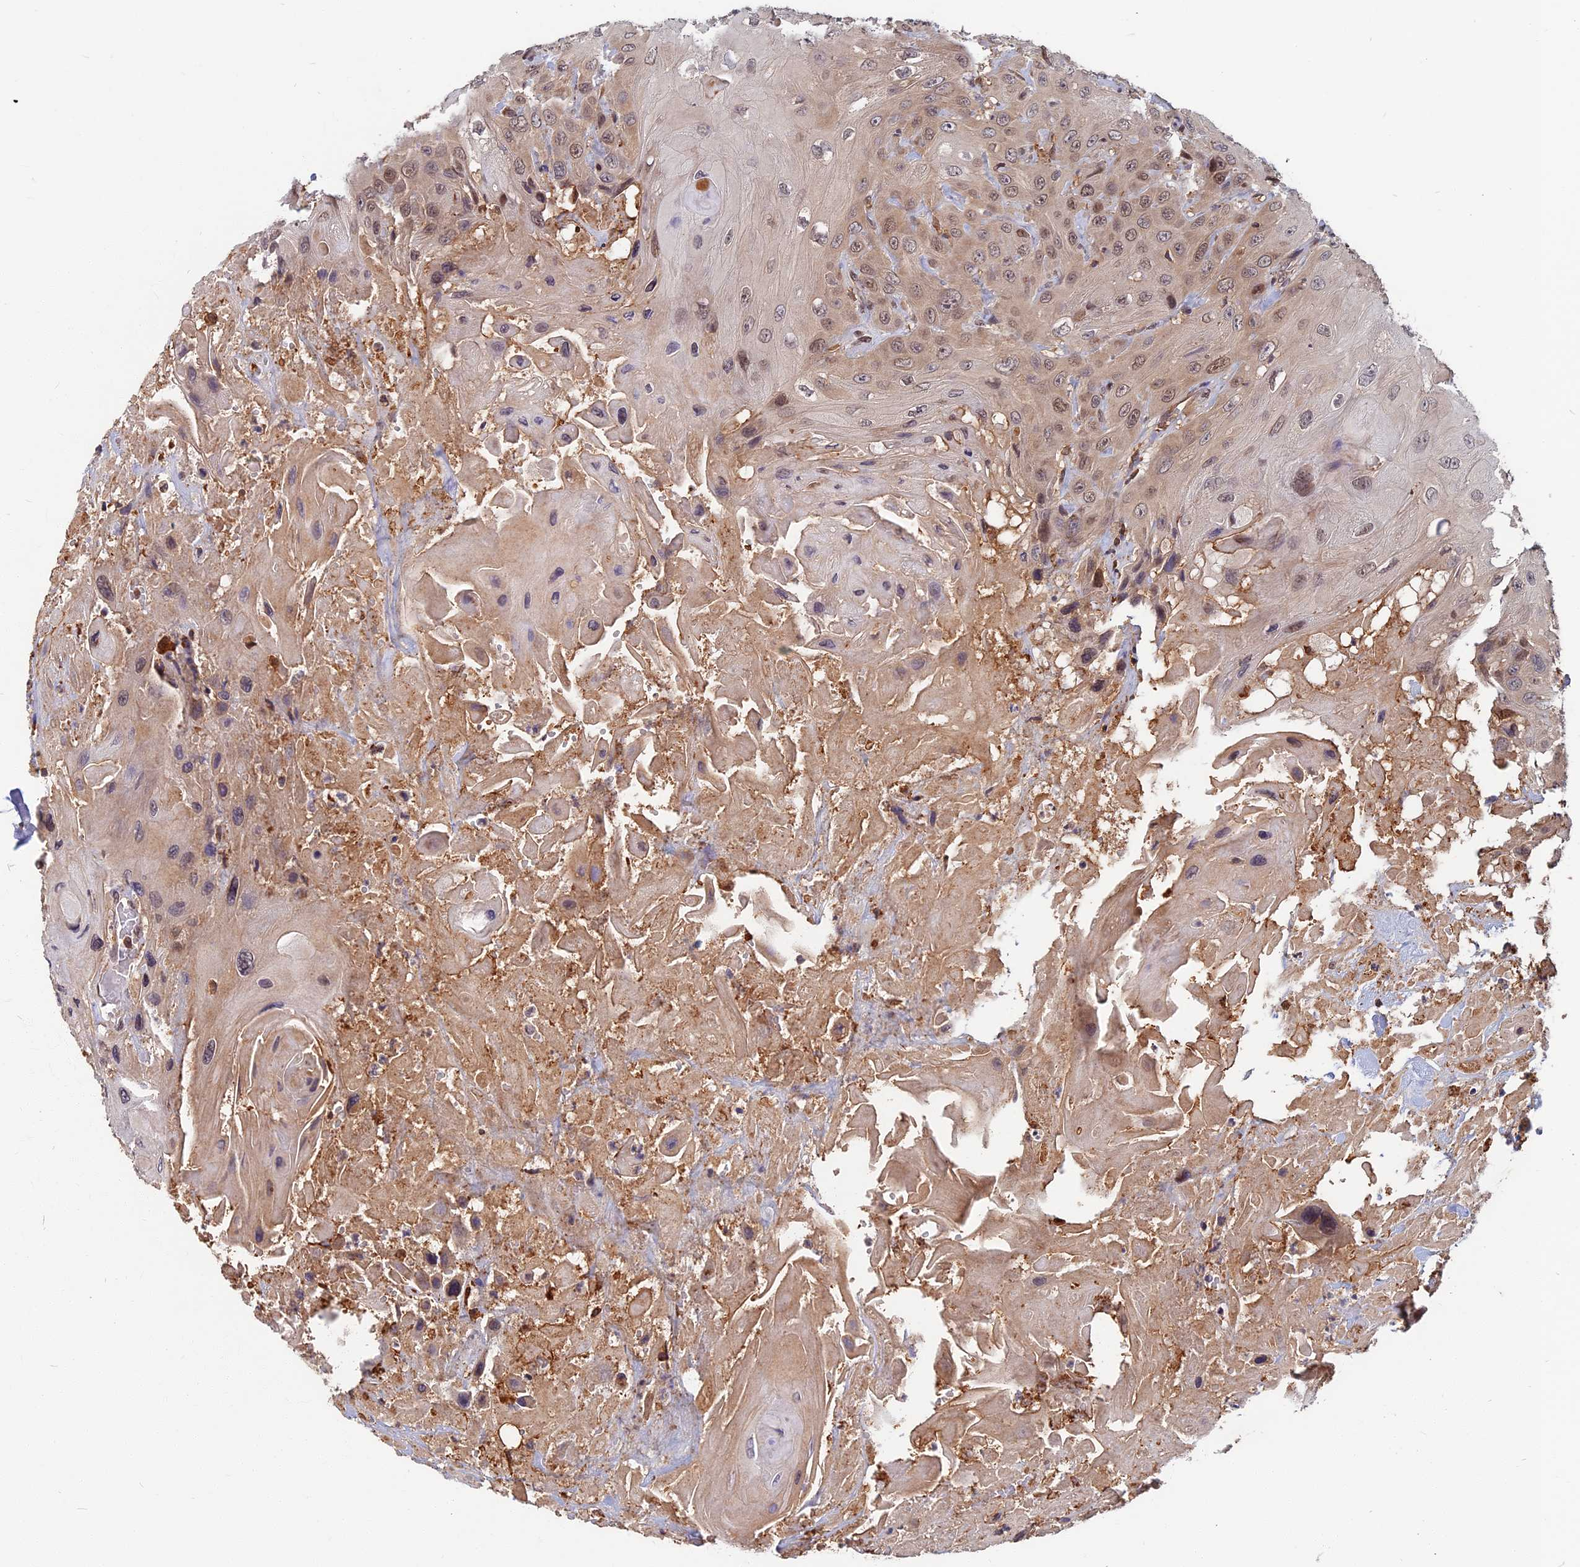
{"staining": {"intensity": "weak", "quantity": ">75%", "location": "cytoplasmic/membranous,nuclear"}, "tissue": "head and neck cancer", "cell_type": "Tumor cells", "image_type": "cancer", "snomed": [{"axis": "morphology", "description": "Squamous cell carcinoma, NOS"}, {"axis": "topography", "description": "Head-Neck"}], "caption": "Immunohistochemistry (IHC) image of head and neck cancer stained for a protein (brown), which displays low levels of weak cytoplasmic/membranous and nuclear staining in approximately >75% of tumor cells.", "gene": "SPG11", "patient": {"sex": "male", "age": 81}}